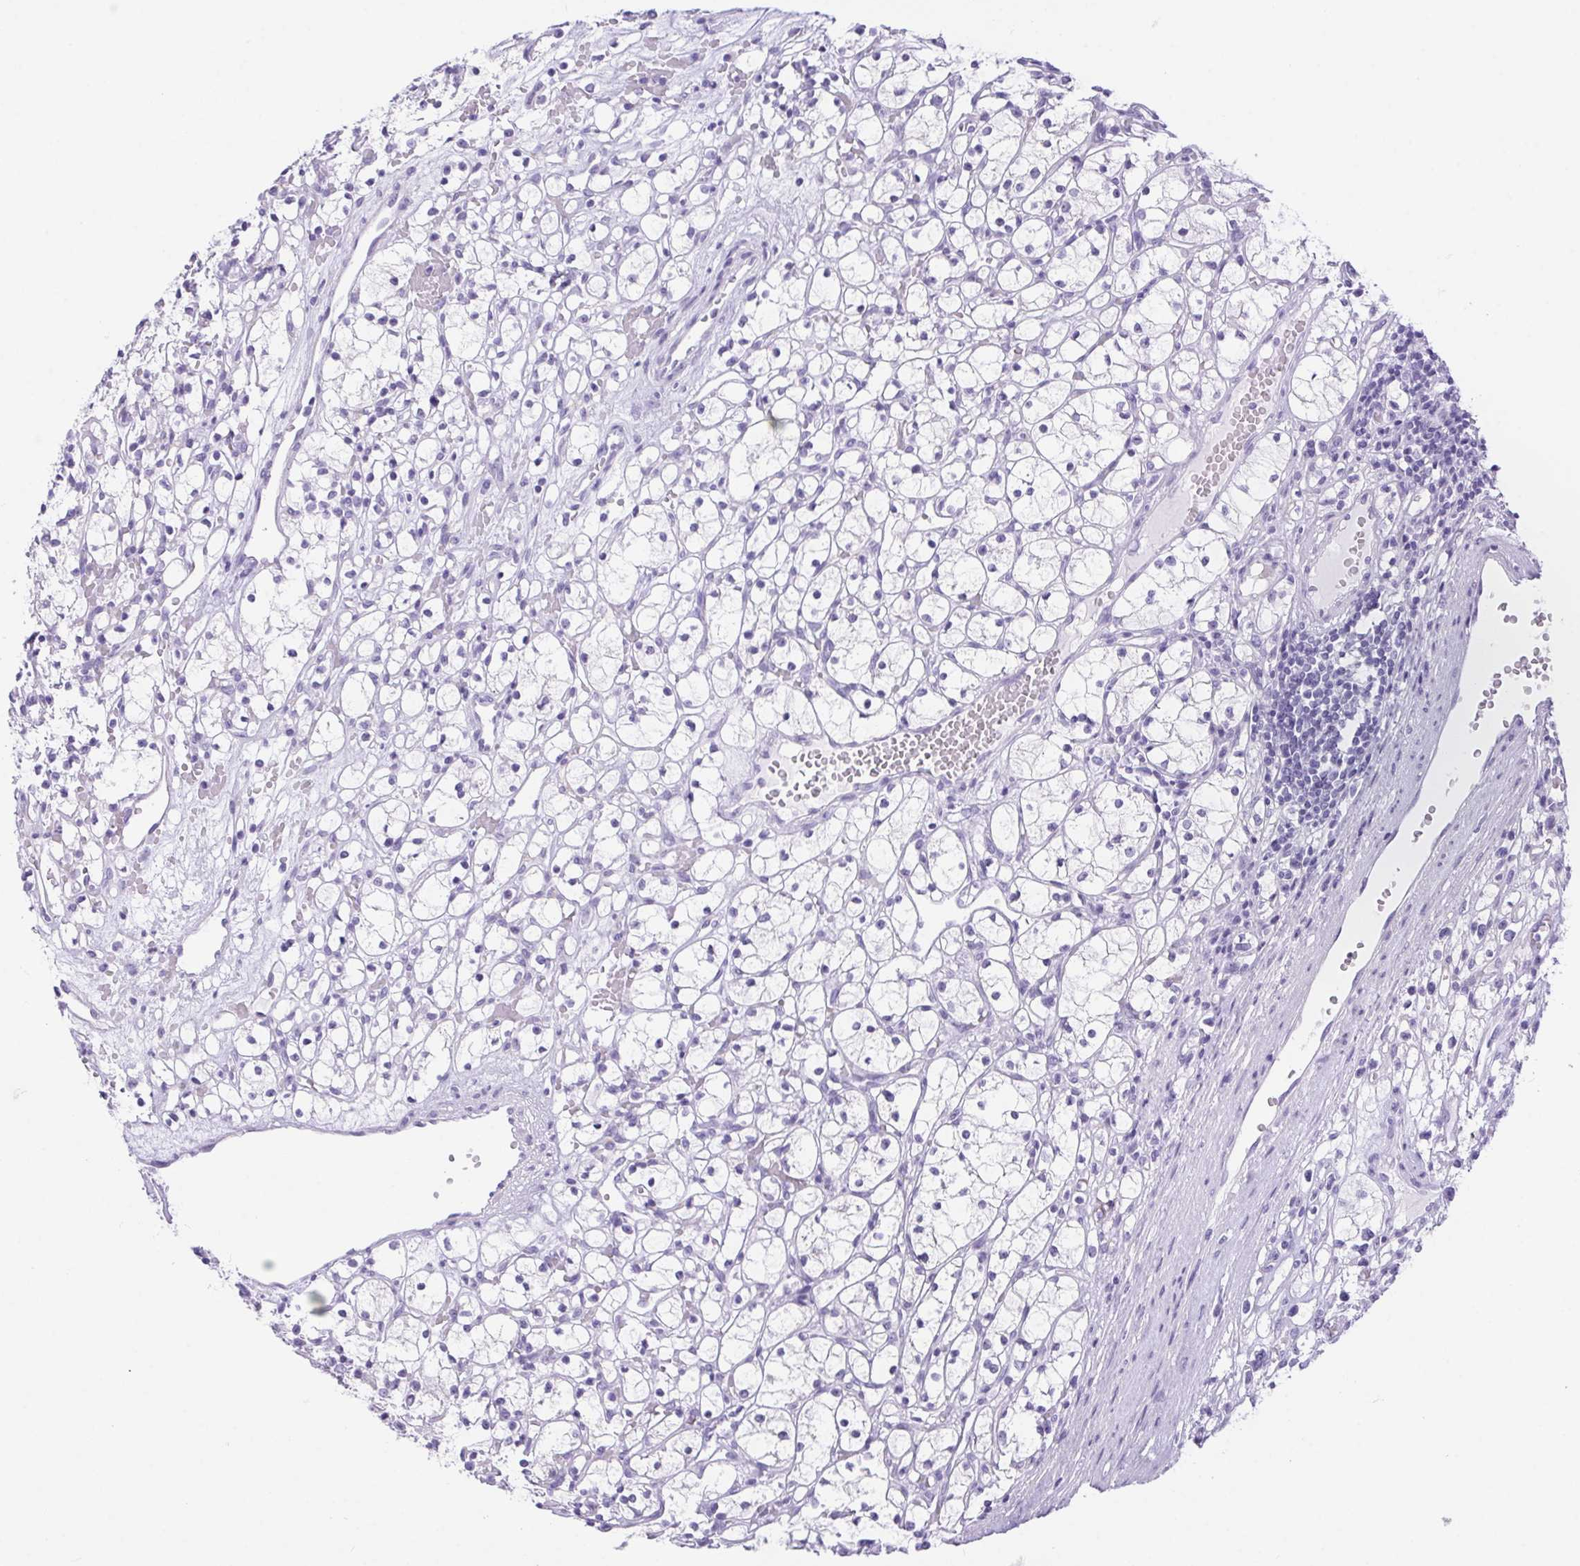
{"staining": {"intensity": "negative", "quantity": "none", "location": "none"}, "tissue": "renal cancer", "cell_type": "Tumor cells", "image_type": "cancer", "snomed": [{"axis": "morphology", "description": "Adenocarcinoma, NOS"}, {"axis": "topography", "description": "Kidney"}], "caption": "Immunohistochemistry of human renal cancer (adenocarcinoma) displays no staining in tumor cells. (DAB IHC, high magnification).", "gene": "ERP27", "patient": {"sex": "female", "age": 59}}